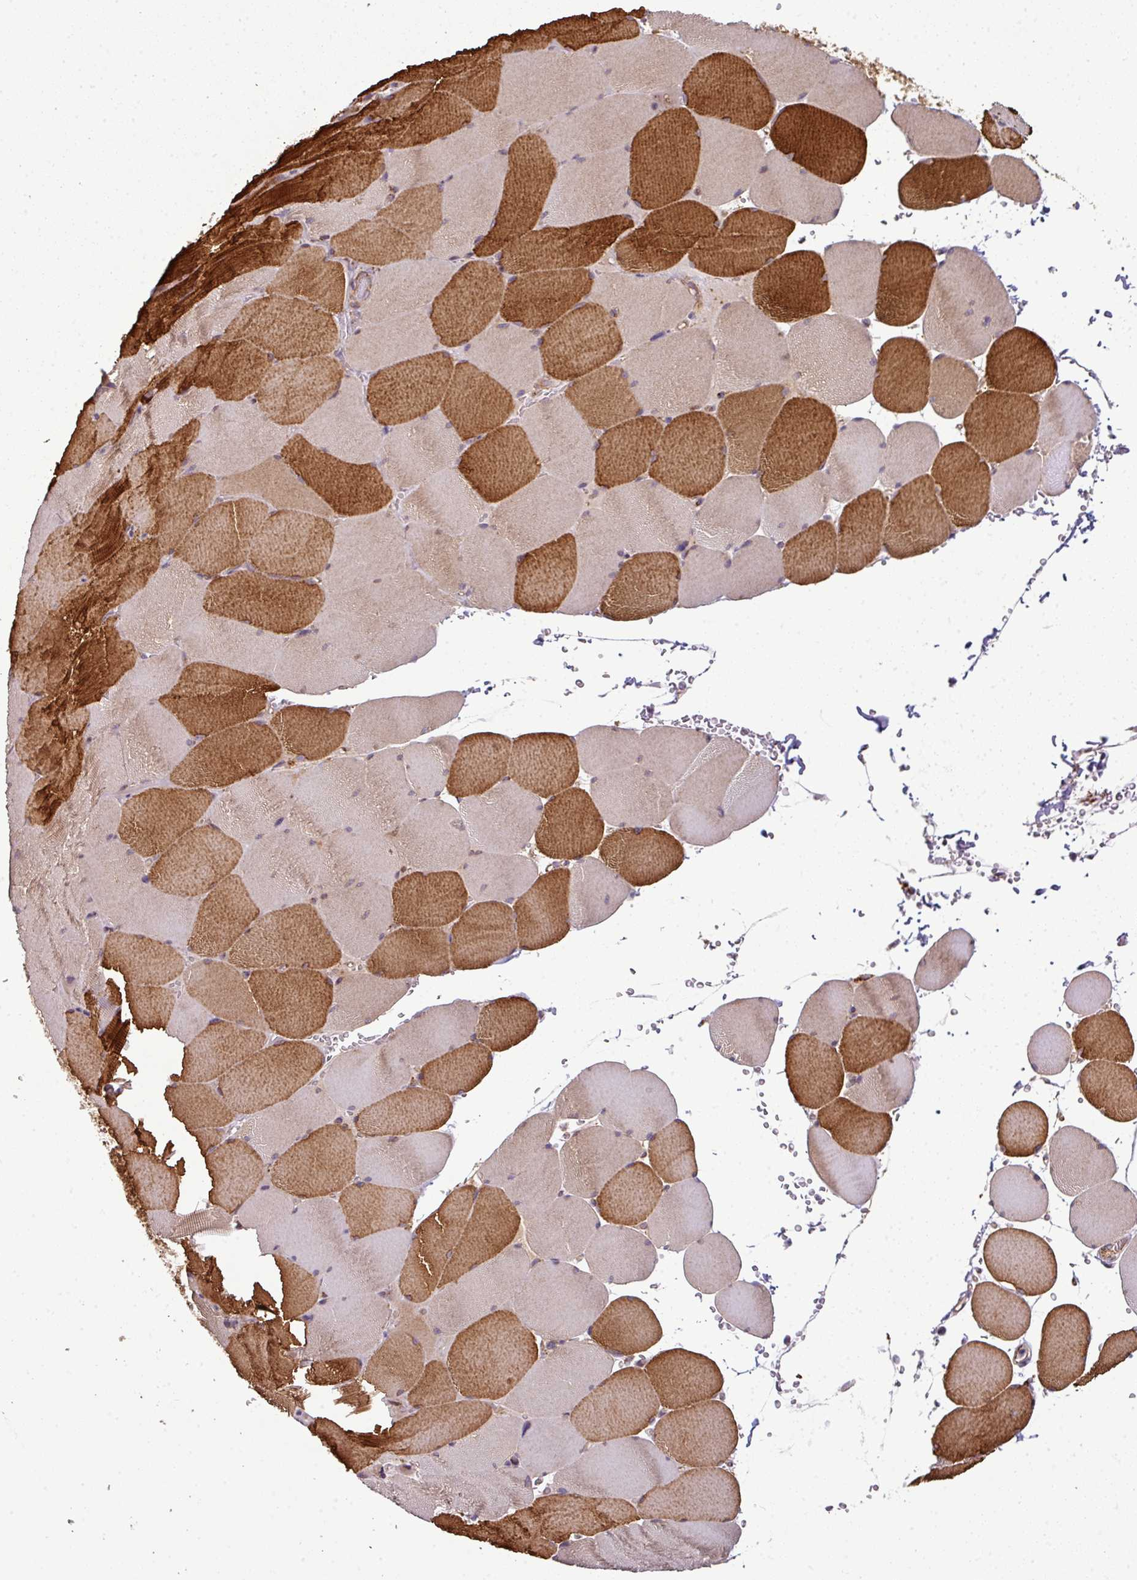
{"staining": {"intensity": "strong", "quantity": "25%-75%", "location": "cytoplasmic/membranous"}, "tissue": "skeletal muscle", "cell_type": "Myocytes", "image_type": "normal", "snomed": [{"axis": "morphology", "description": "Normal tissue, NOS"}, {"axis": "topography", "description": "Skeletal muscle"}, {"axis": "topography", "description": "Head-Neck"}], "caption": "Benign skeletal muscle was stained to show a protein in brown. There is high levels of strong cytoplasmic/membranous expression in approximately 25%-75% of myocytes. (brown staining indicates protein expression, while blue staining denotes nuclei).", "gene": "PRELID3B", "patient": {"sex": "male", "age": 66}}